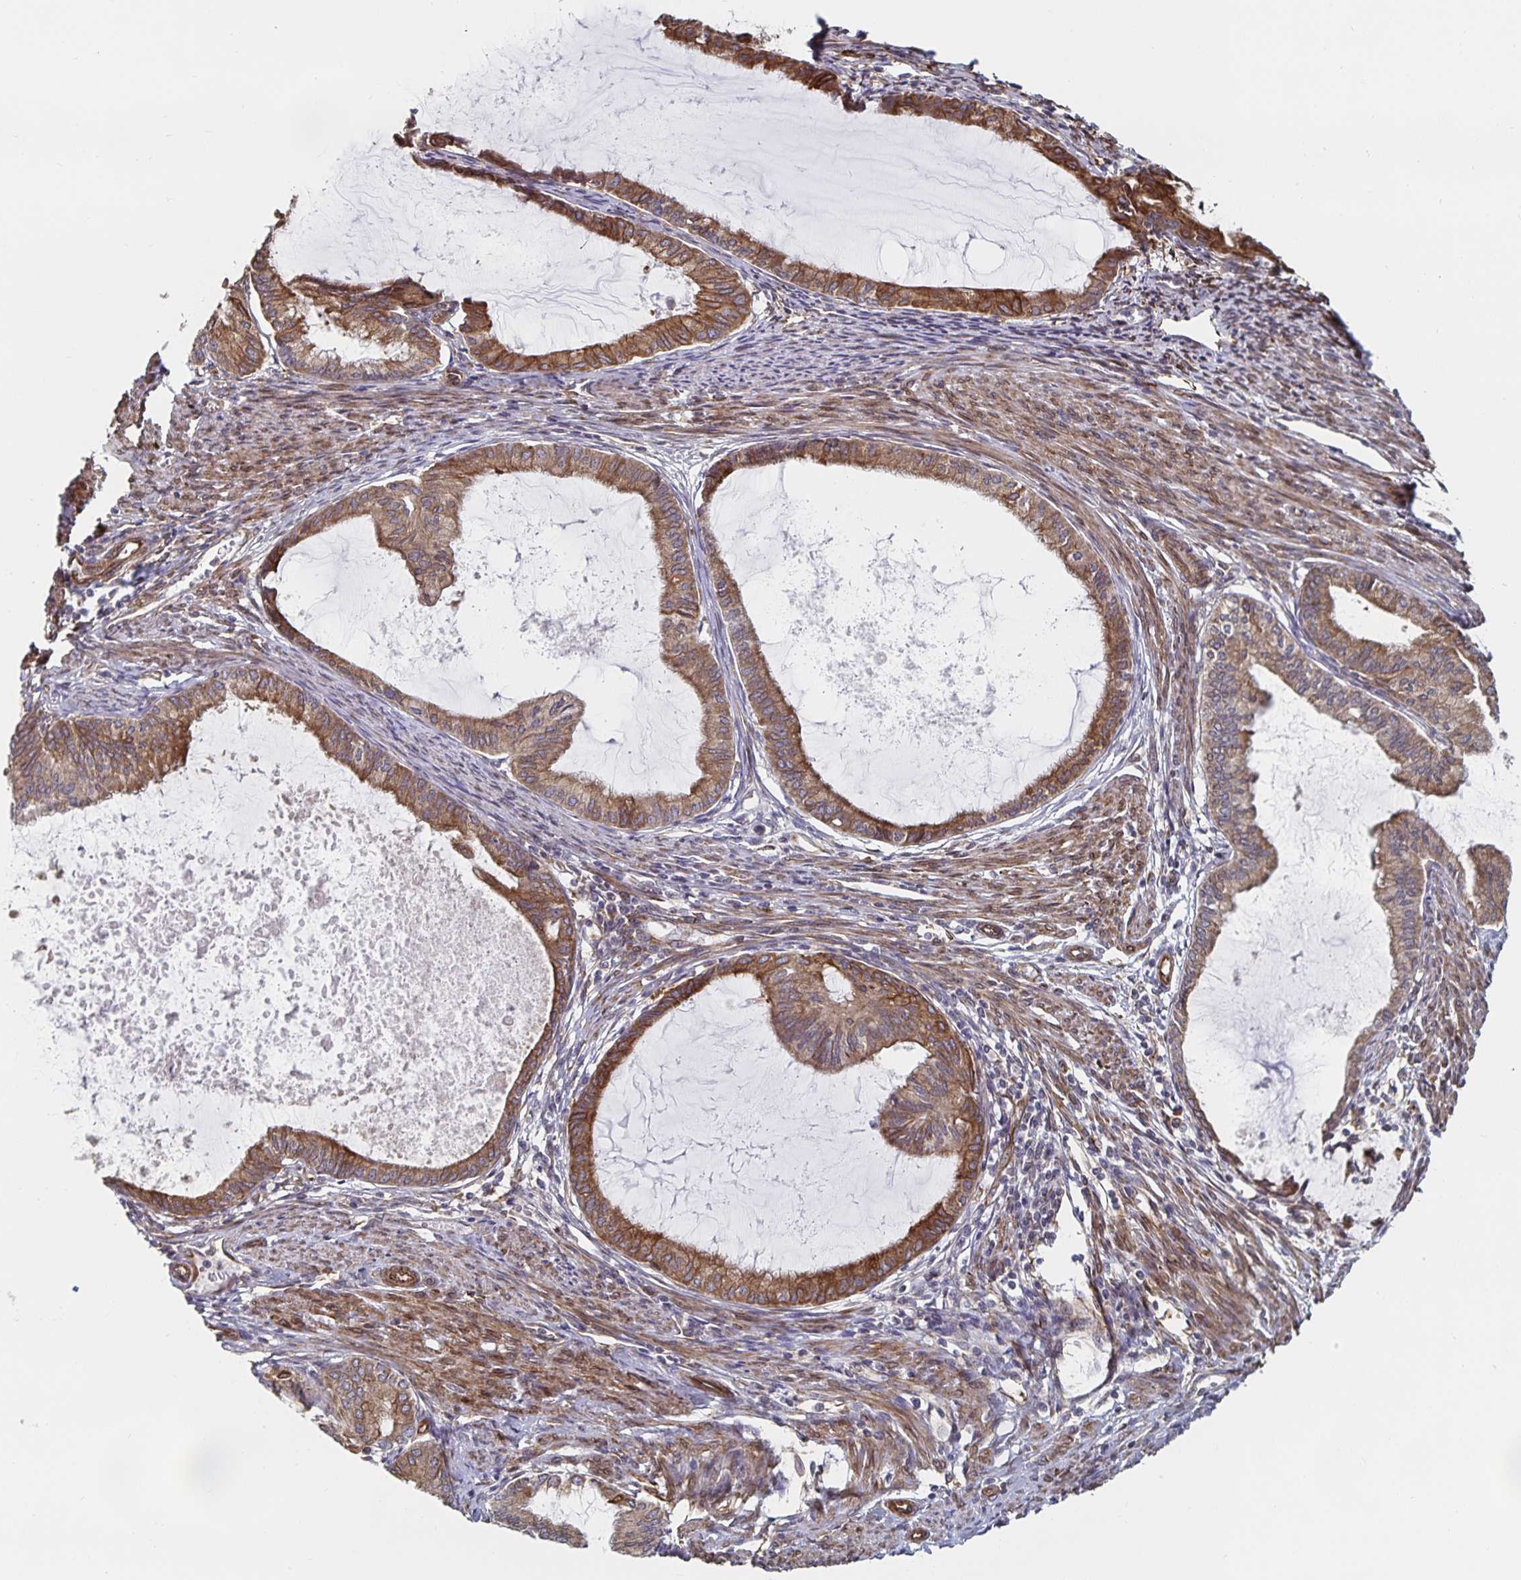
{"staining": {"intensity": "moderate", "quantity": ">75%", "location": "cytoplasmic/membranous"}, "tissue": "endometrial cancer", "cell_type": "Tumor cells", "image_type": "cancer", "snomed": [{"axis": "morphology", "description": "Adenocarcinoma, NOS"}, {"axis": "topography", "description": "Endometrium"}], "caption": "Protein staining of adenocarcinoma (endometrial) tissue demonstrates moderate cytoplasmic/membranous positivity in approximately >75% of tumor cells. The protein is shown in brown color, while the nuclei are stained blue.", "gene": "BCAP29", "patient": {"sex": "female", "age": 86}}